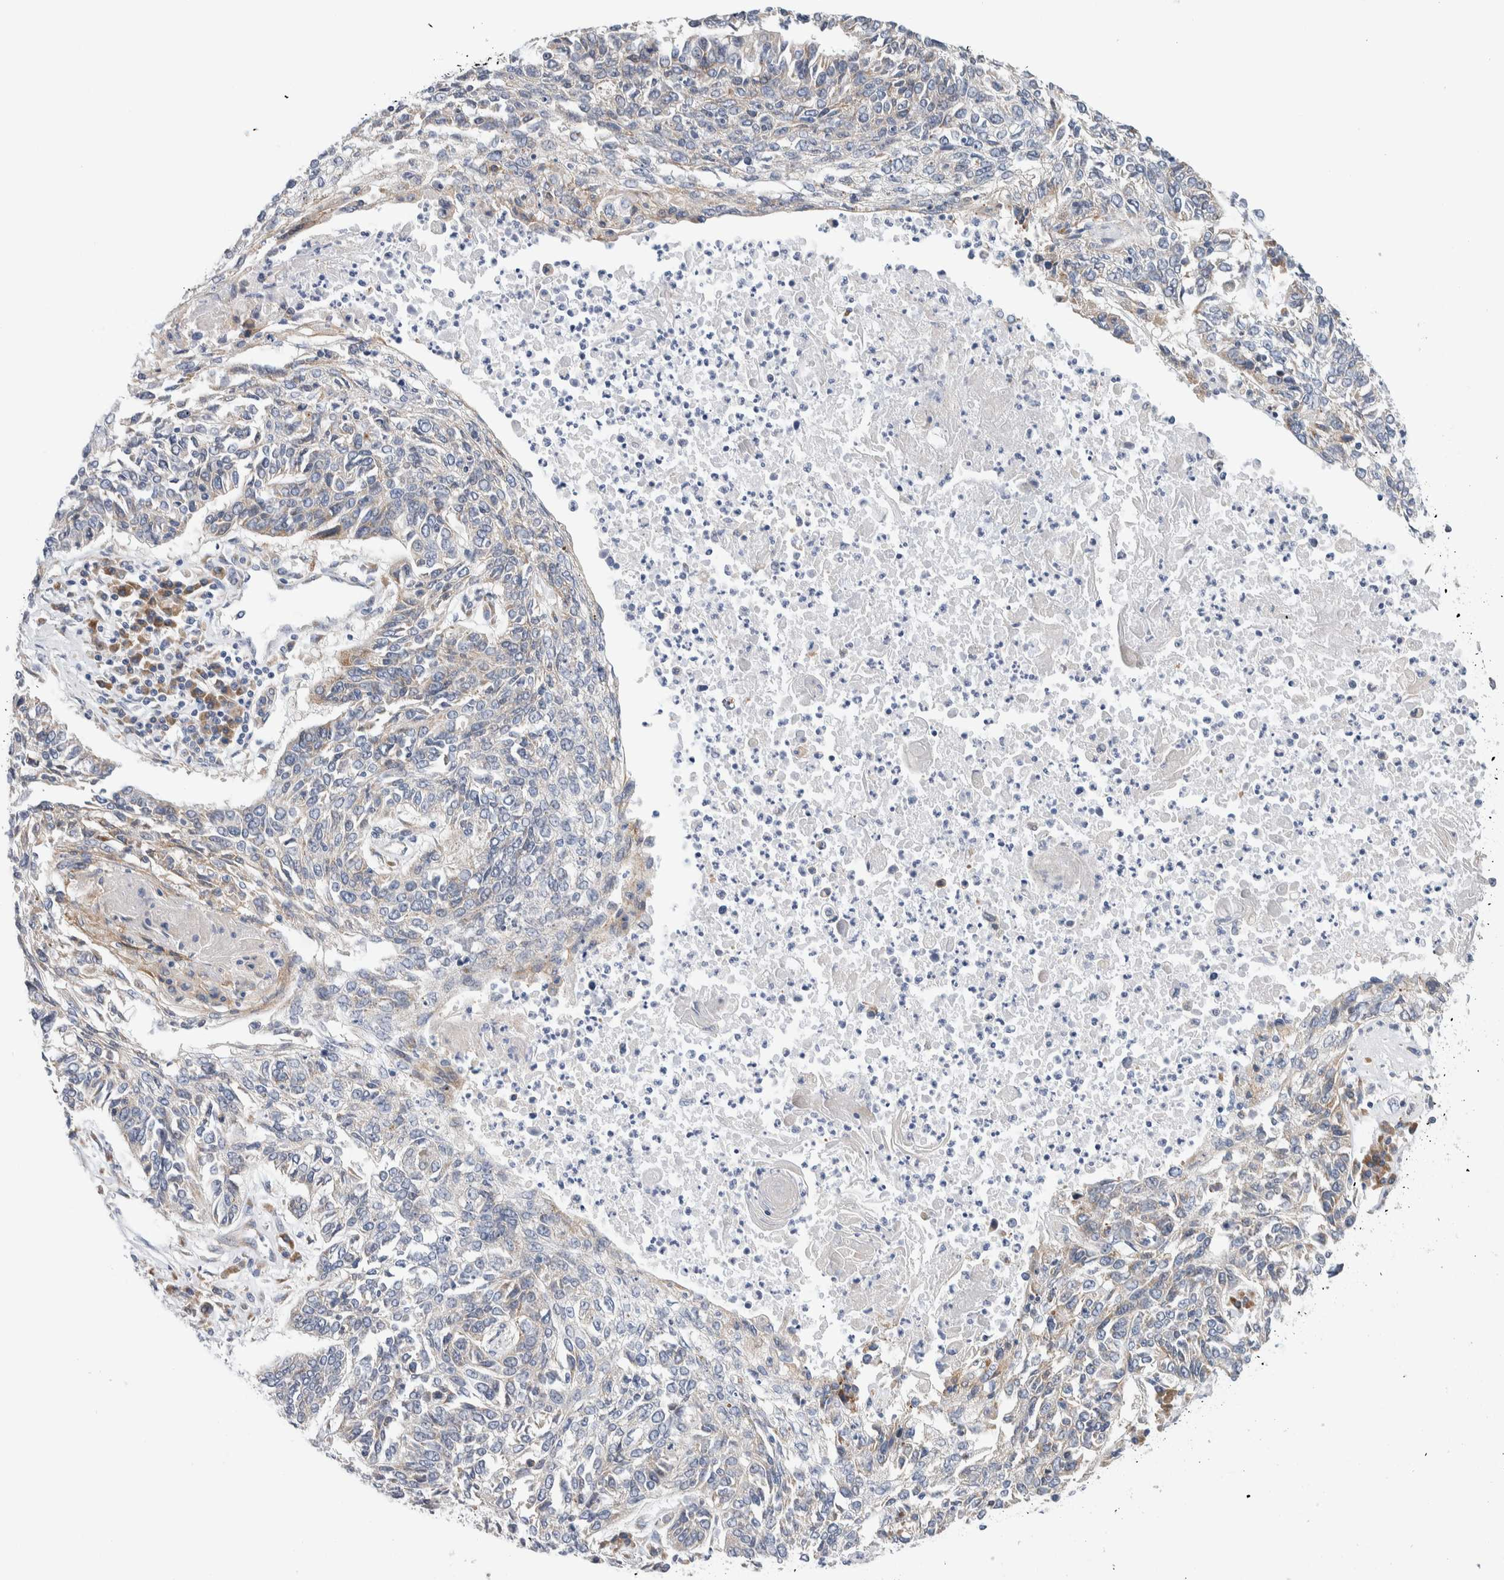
{"staining": {"intensity": "weak", "quantity": "<25%", "location": "cytoplasmic/membranous"}, "tissue": "lung cancer", "cell_type": "Tumor cells", "image_type": "cancer", "snomed": [{"axis": "morphology", "description": "Normal tissue, NOS"}, {"axis": "morphology", "description": "Squamous cell carcinoma, NOS"}, {"axis": "topography", "description": "Cartilage tissue"}, {"axis": "topography", "description": "Bronchus"}, {"axis": "topography", "description": "Lung"}], "caption": "High power microscopy micrograph of an immunohistochemistry (IHC) image of lung squamous cell carcinoma, revealing no significant positivity in tumor cells.", "gene": "RACK1", "patient": {"sex": "female", "age": 49}}